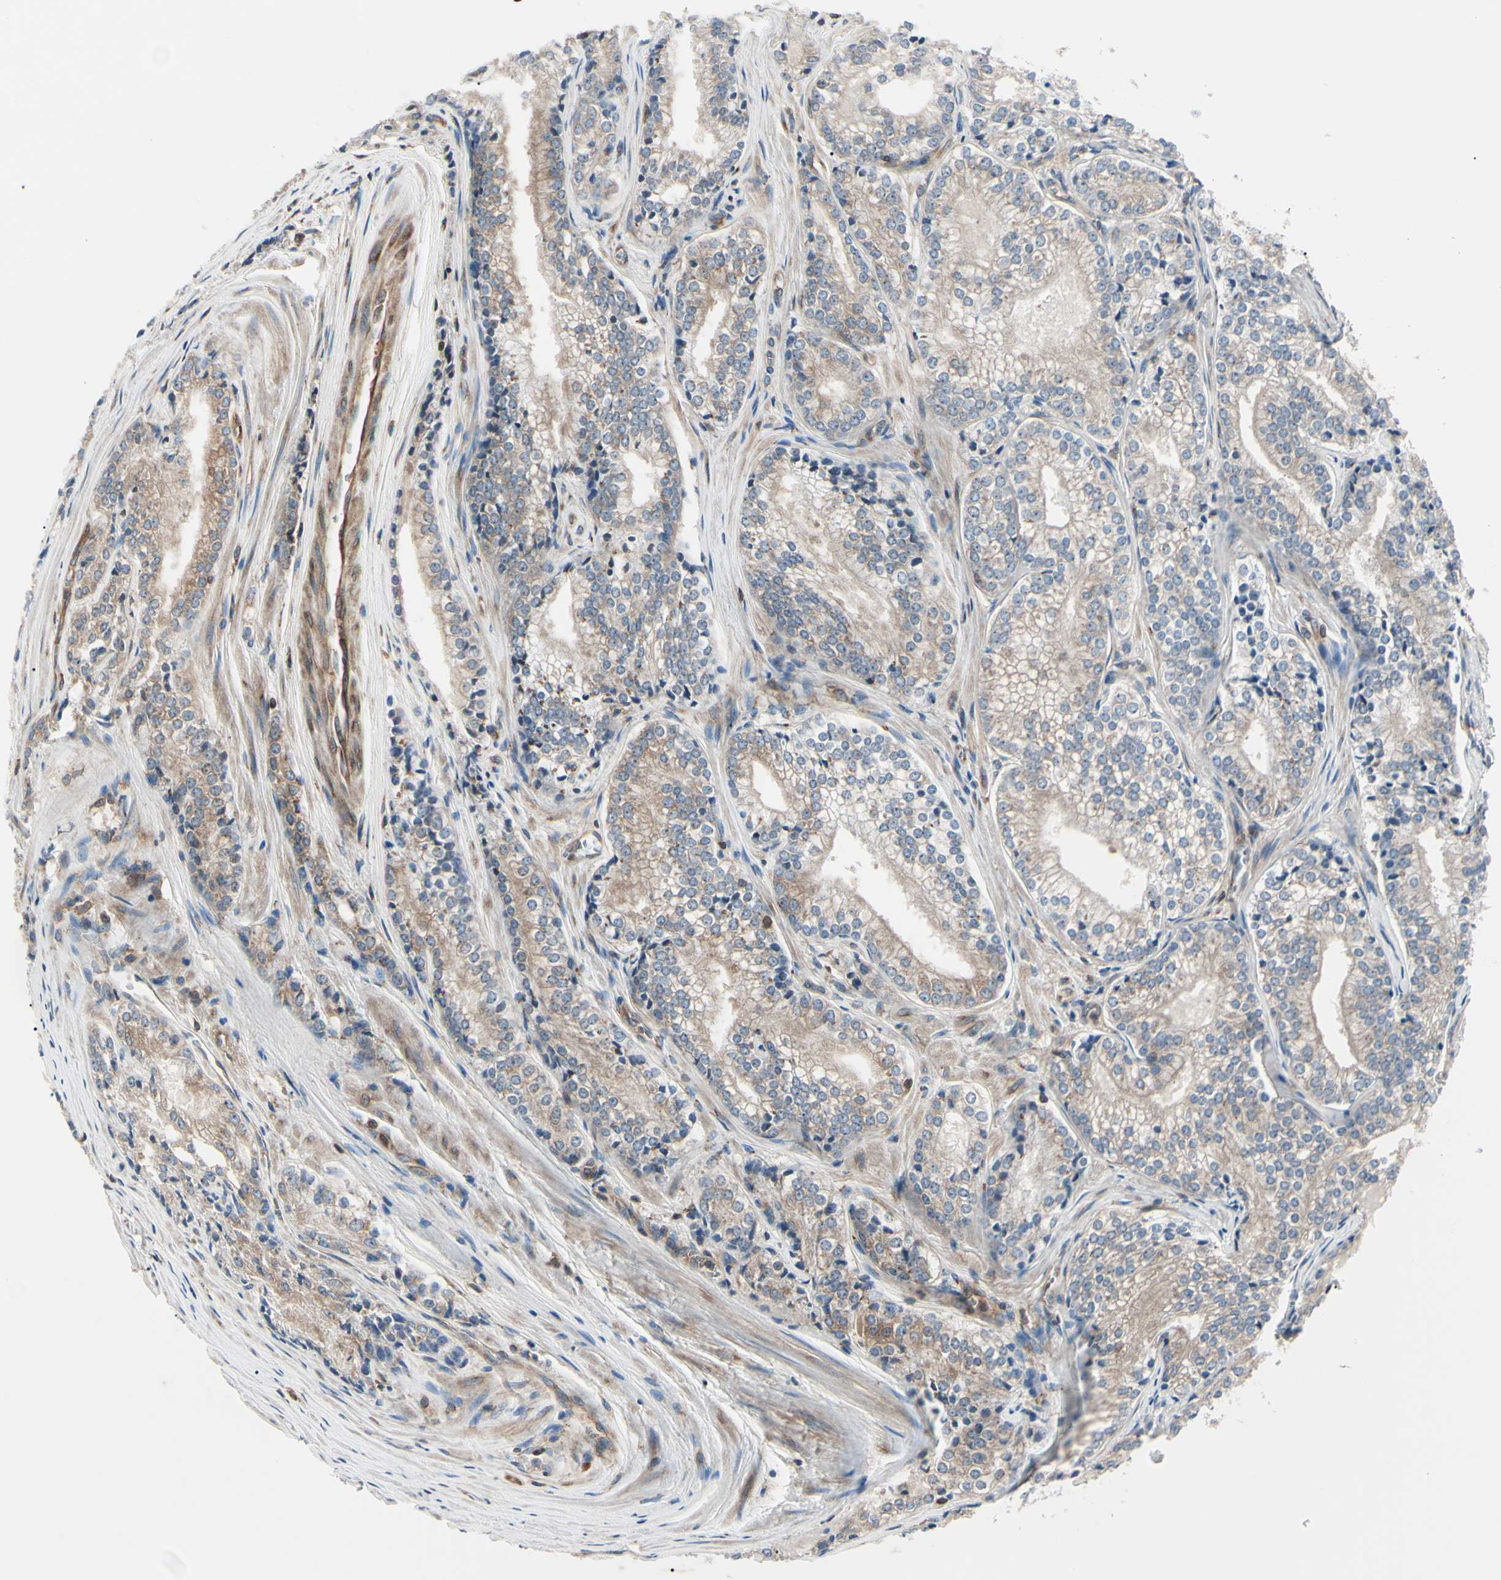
{"staining": {"intensity": "moderate", "quantity": "25%-75%", "location": "cytoplasmic/membranous"}, "tissue": "prostate cancer", "cell_type": "Tumor cells", "image_type": "cancer", "snomed": [{"axis": "morphology", "description": "Adenocarcinoma, Low grade"}, {"axis": "topography", "description": "Prostate"}], "caption": "Immunohistochemistry (DAB) staining of prostate low-grade adenocarcinoma demonstrates moderate cytoplasmic/membranous protein expression in about 25%-75% of tumor cells.", "gene": "MAPRE1", "patient": {"sex": "male", "age": 60}}